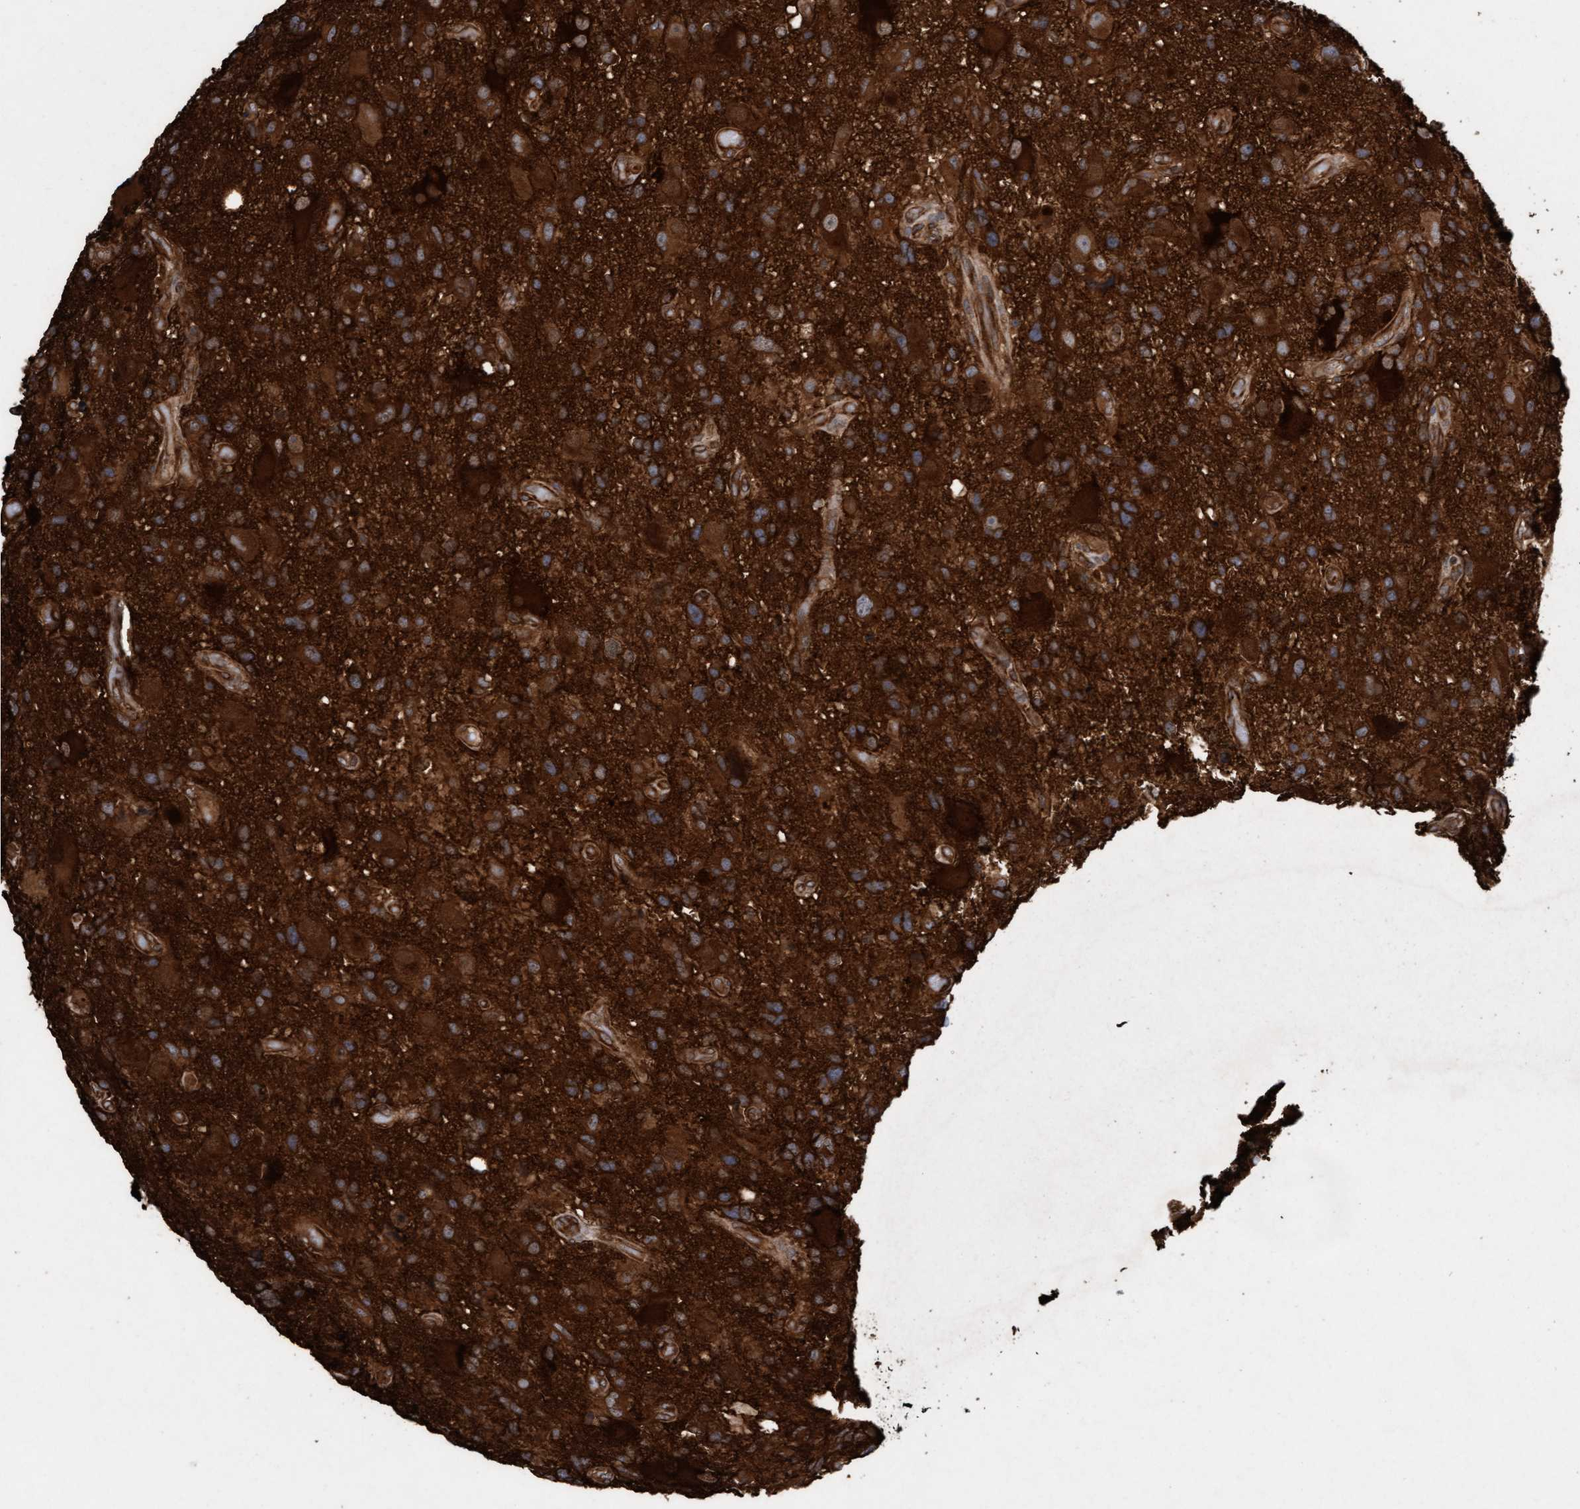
{"staining": {"intensity": "strong", "quantity": ">75%", "location": "cytoplasmic/membranous"}, "tissue": "glioma", "cell_type": "Tumor cells", "image_type": "cancer", "snomed": [{"axis": "morphology", "description": "Glioma, malignant, High grade"}, {"axis": "topography", "description": "Brain"}], "caption": "IHC of glioma shows high levels of strong cytoplasmic/membranous expression in approximately >75% of tumor cells.", "gene": "CDC42EP4", "patient": {"sex": "male", "age": 33}}